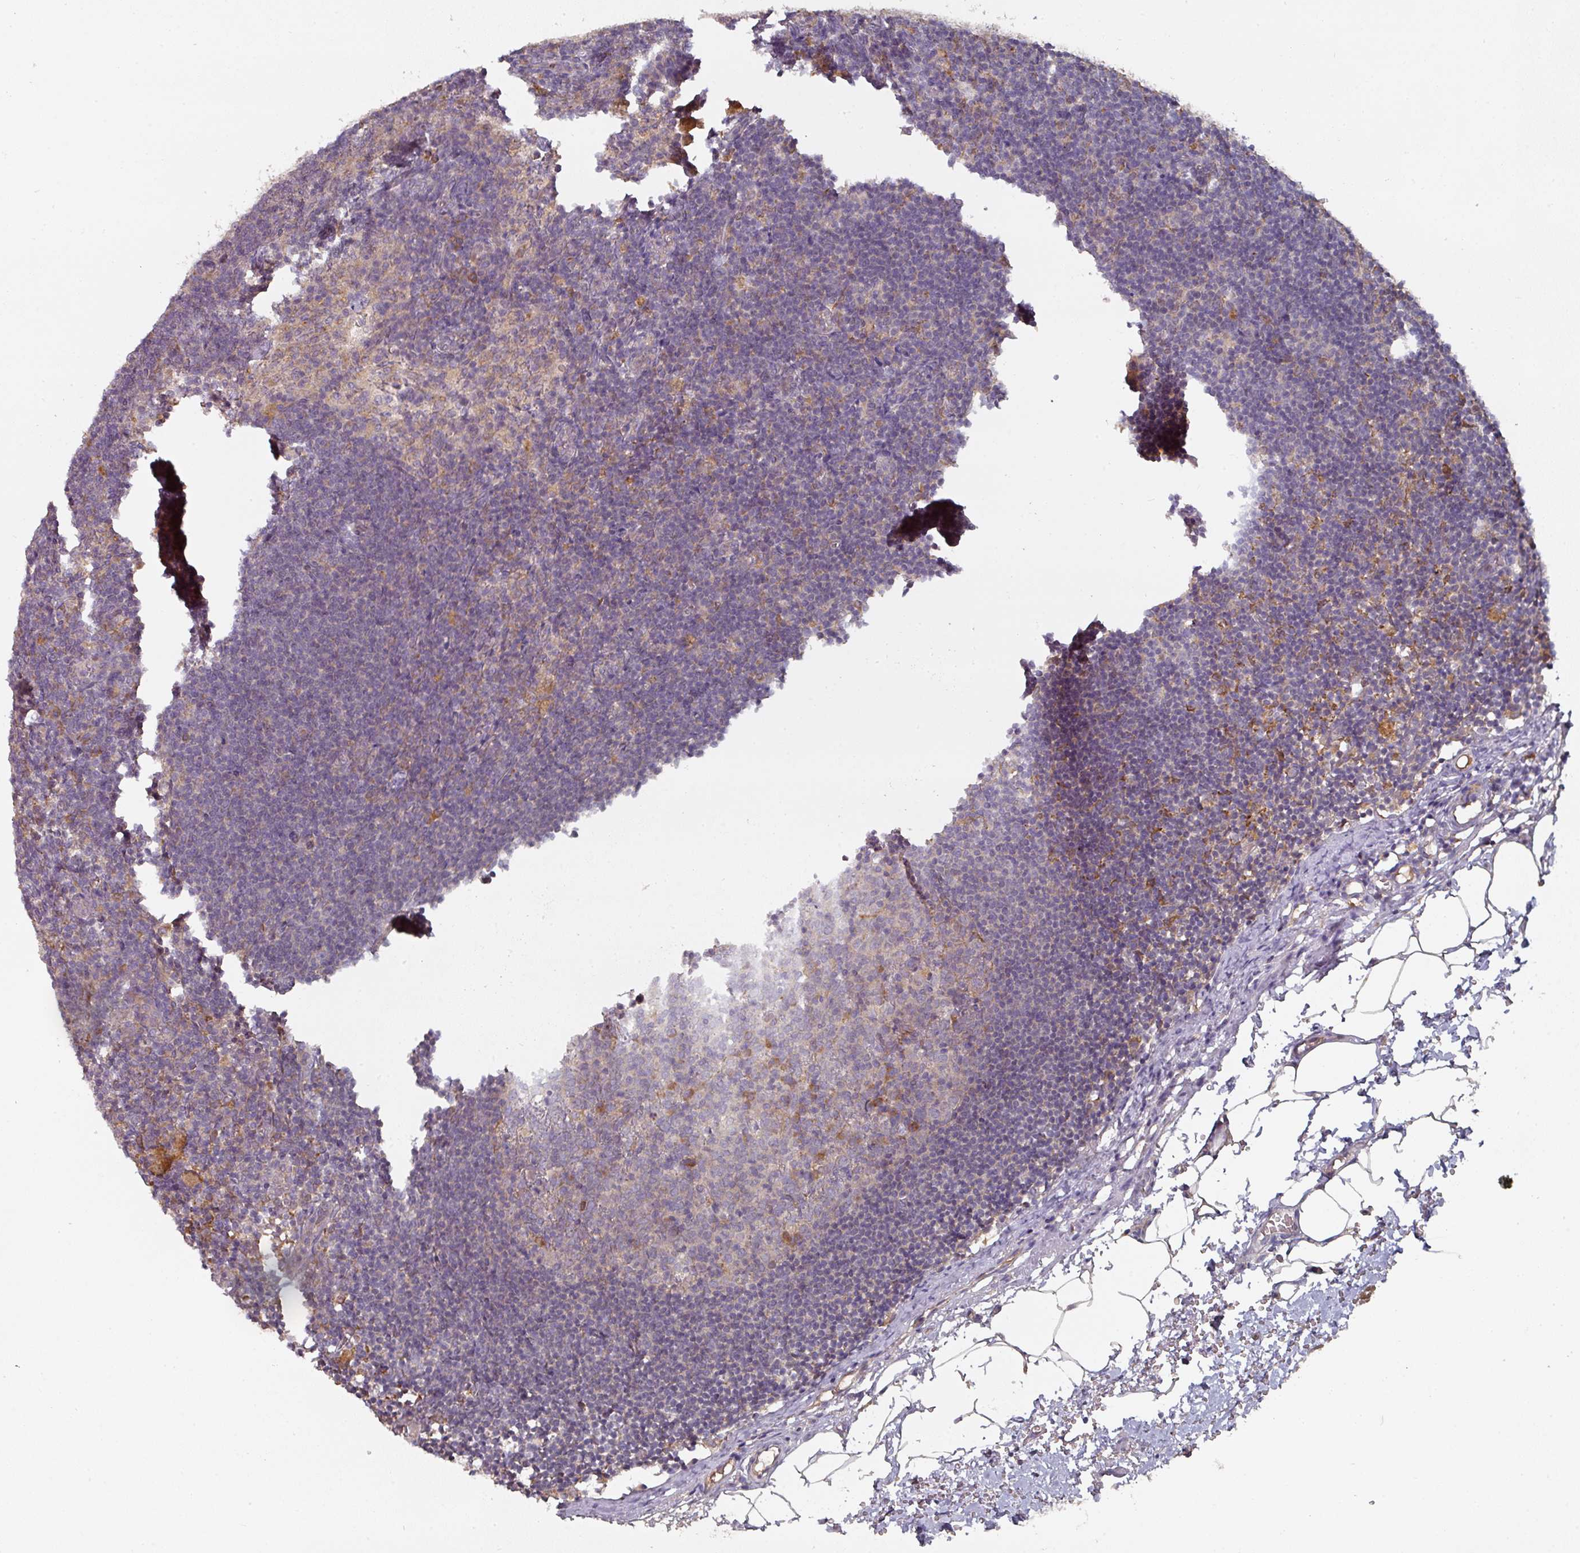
{"staining": {"intensity": "moderate", "quantity": "<25%", "location": "cytoplasmic/membranous"}, "tissue": "lymph node", "cell_type": "Germinal center cells", "image_type": "normal", "snomed": [{"axis": "morphology", "description": "Normal tissue, NOS"}, {"axis": "topography", "description": "Lymph node"}], "caption": "Immunohistochemical staining of normal human lymph node demonstrates moderate cytoplasmic/membranous protein positivity in approximately <25% of germinal center cells.", "gene": "CEP95", "patient": {"sex": "male", "age": 49}}